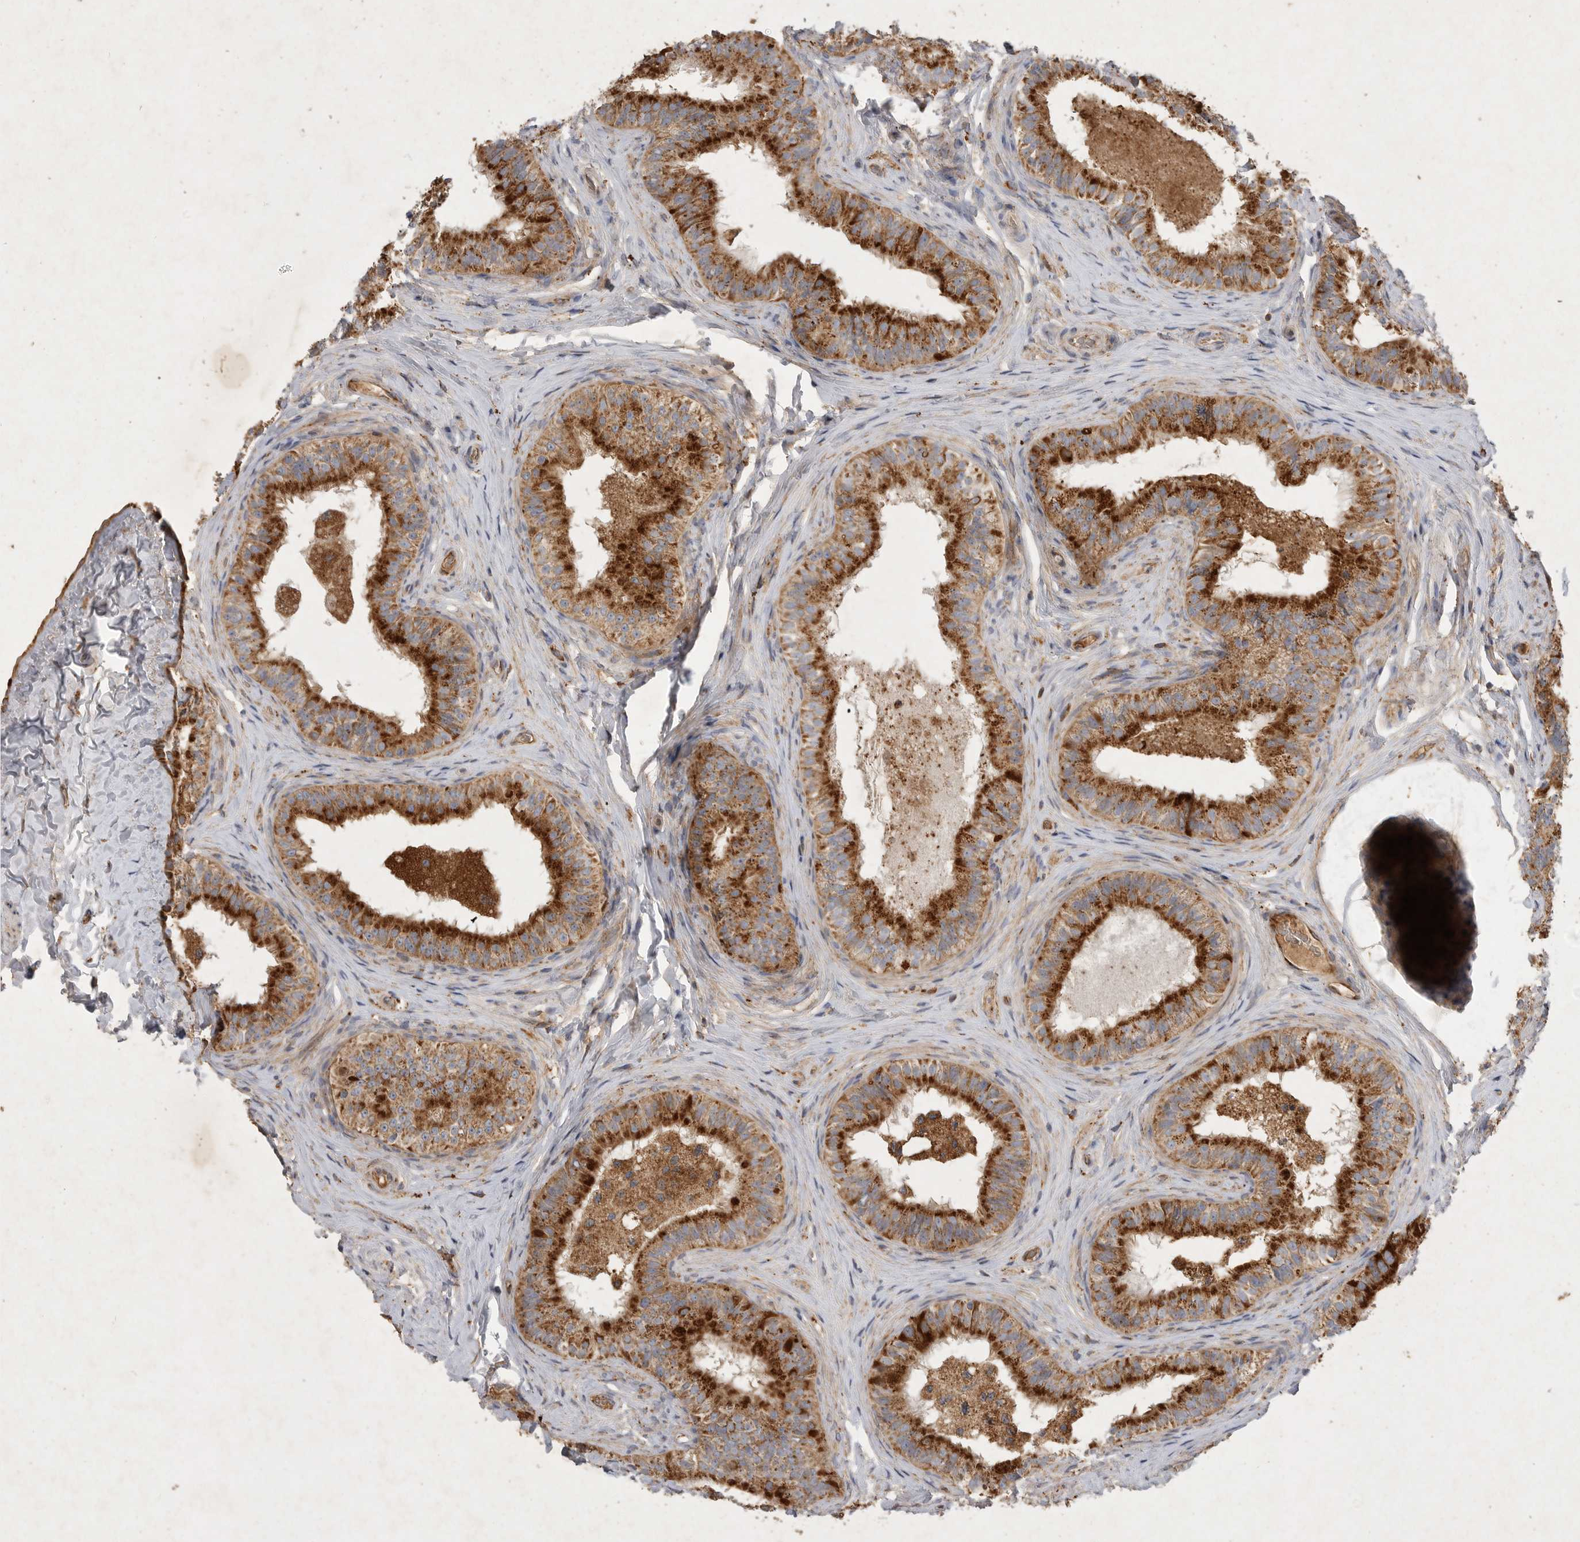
{"staining": {"intensity": "strong", "quantity": ">75%", "location": "cytoplasmic/membranous"}, "tissue": "epididymis", "cell_type": "Glandular cells", "image_type": "normal", "snomed": [{"axis": "morphology", "description": "Normal tissue, NOS"}, {"axis": "topography", "description": "Epididymis"}], "caption": "Epididymis was stained to show a protein in brown. There is high levels of strong cytoplasmic/membranous expression in about >75% of glandular cells.", "gene": "MRPL41", "patient": {"sex": "male", "age": 49}}